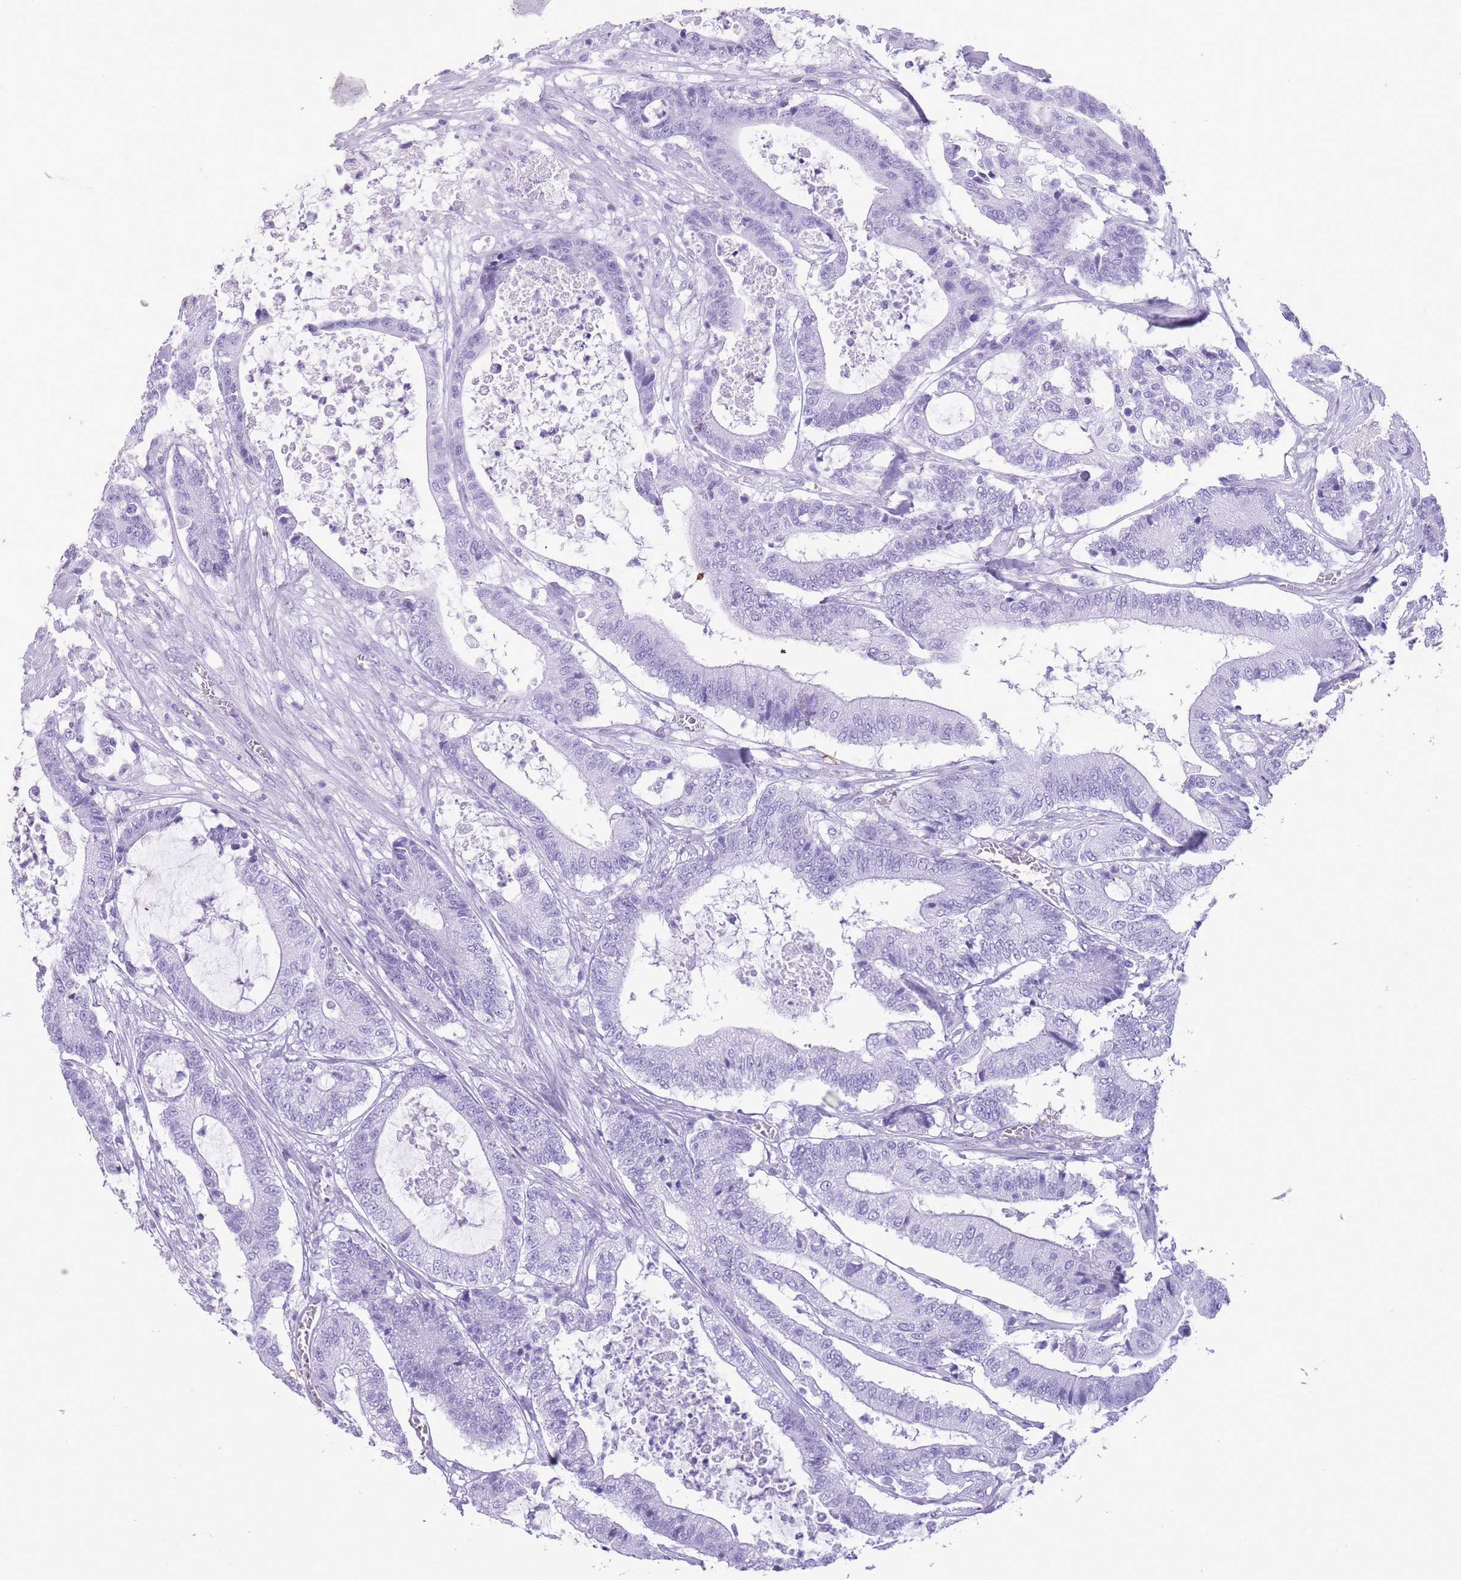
{"staining": {"intensity": "negative", "quantity": "none", "location": "none"}, "tissue": "colorectal cancer", "cell_type": "Tumor cells", "image_type": "cancer", "snomed": [{"axis": "morphology", "description": "Adenocarcinoma, NOS"}, {"axis": "topography", "description": "Colon"}], "caption": "Tumor cells show no significant protein staining in colorectal cancer. Nuclei are stained in blue.", "gene": "OR4F21", "patient": {"sex": "female", "age": 84}}